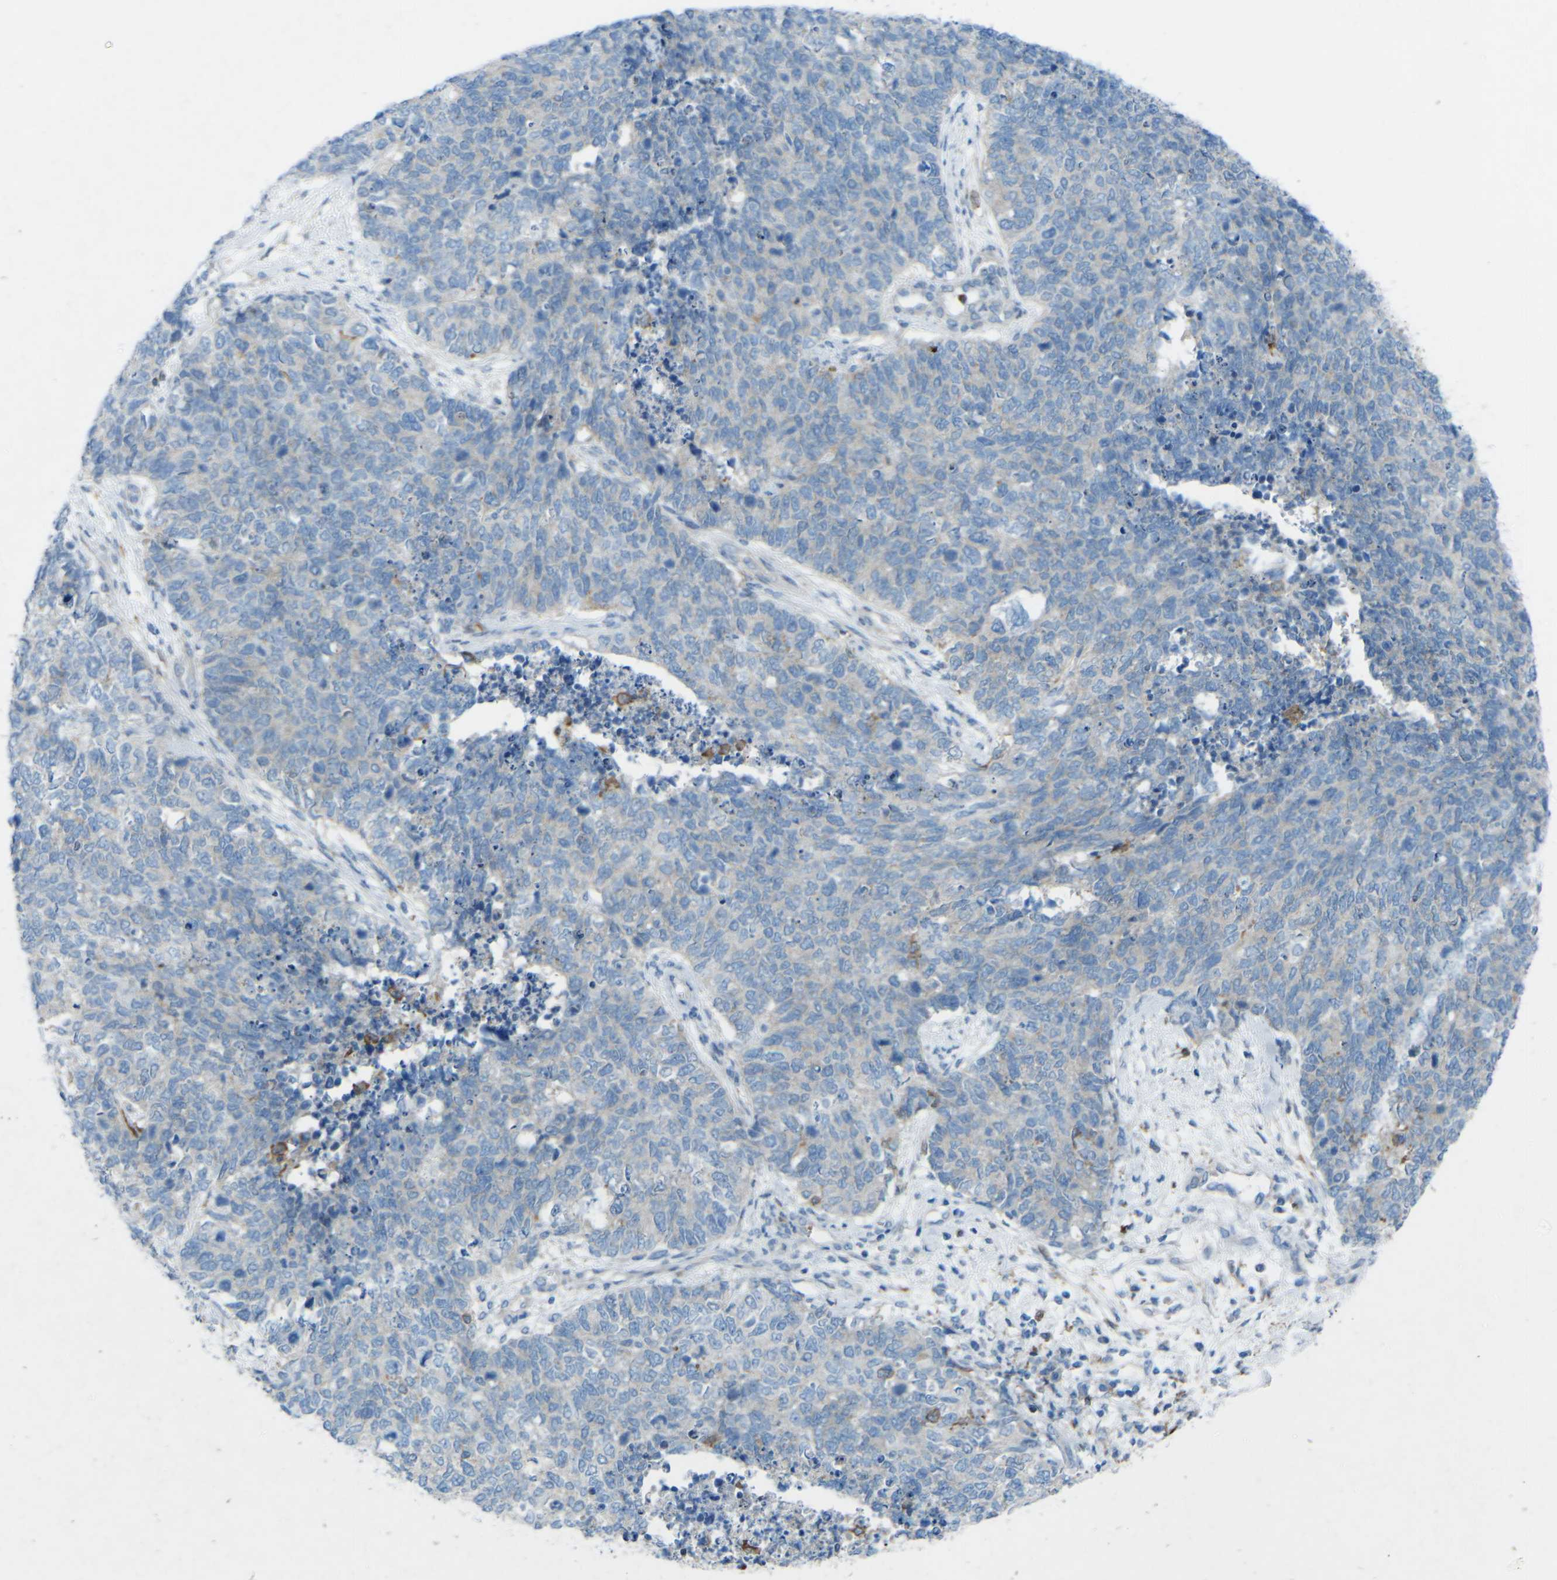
{"staining": {"intensity": "negative", "quantity": "none", "location": "none"}, "tissue": "cervical cancer", "cell_type": "Tumor cells", "image_type": "cancer", "snomed": [{"axis": "morphology", "description": "Squamous cell carcinoma, NOS"}, {"axis": "topography", "description": "Cervix"}], "caption": "Protein analysis of squamous cell carcinoma (cervical) shows no significant staining in tumor cells.", "gene": "STK11", "patient": {"sex": "female", "age": 63}}